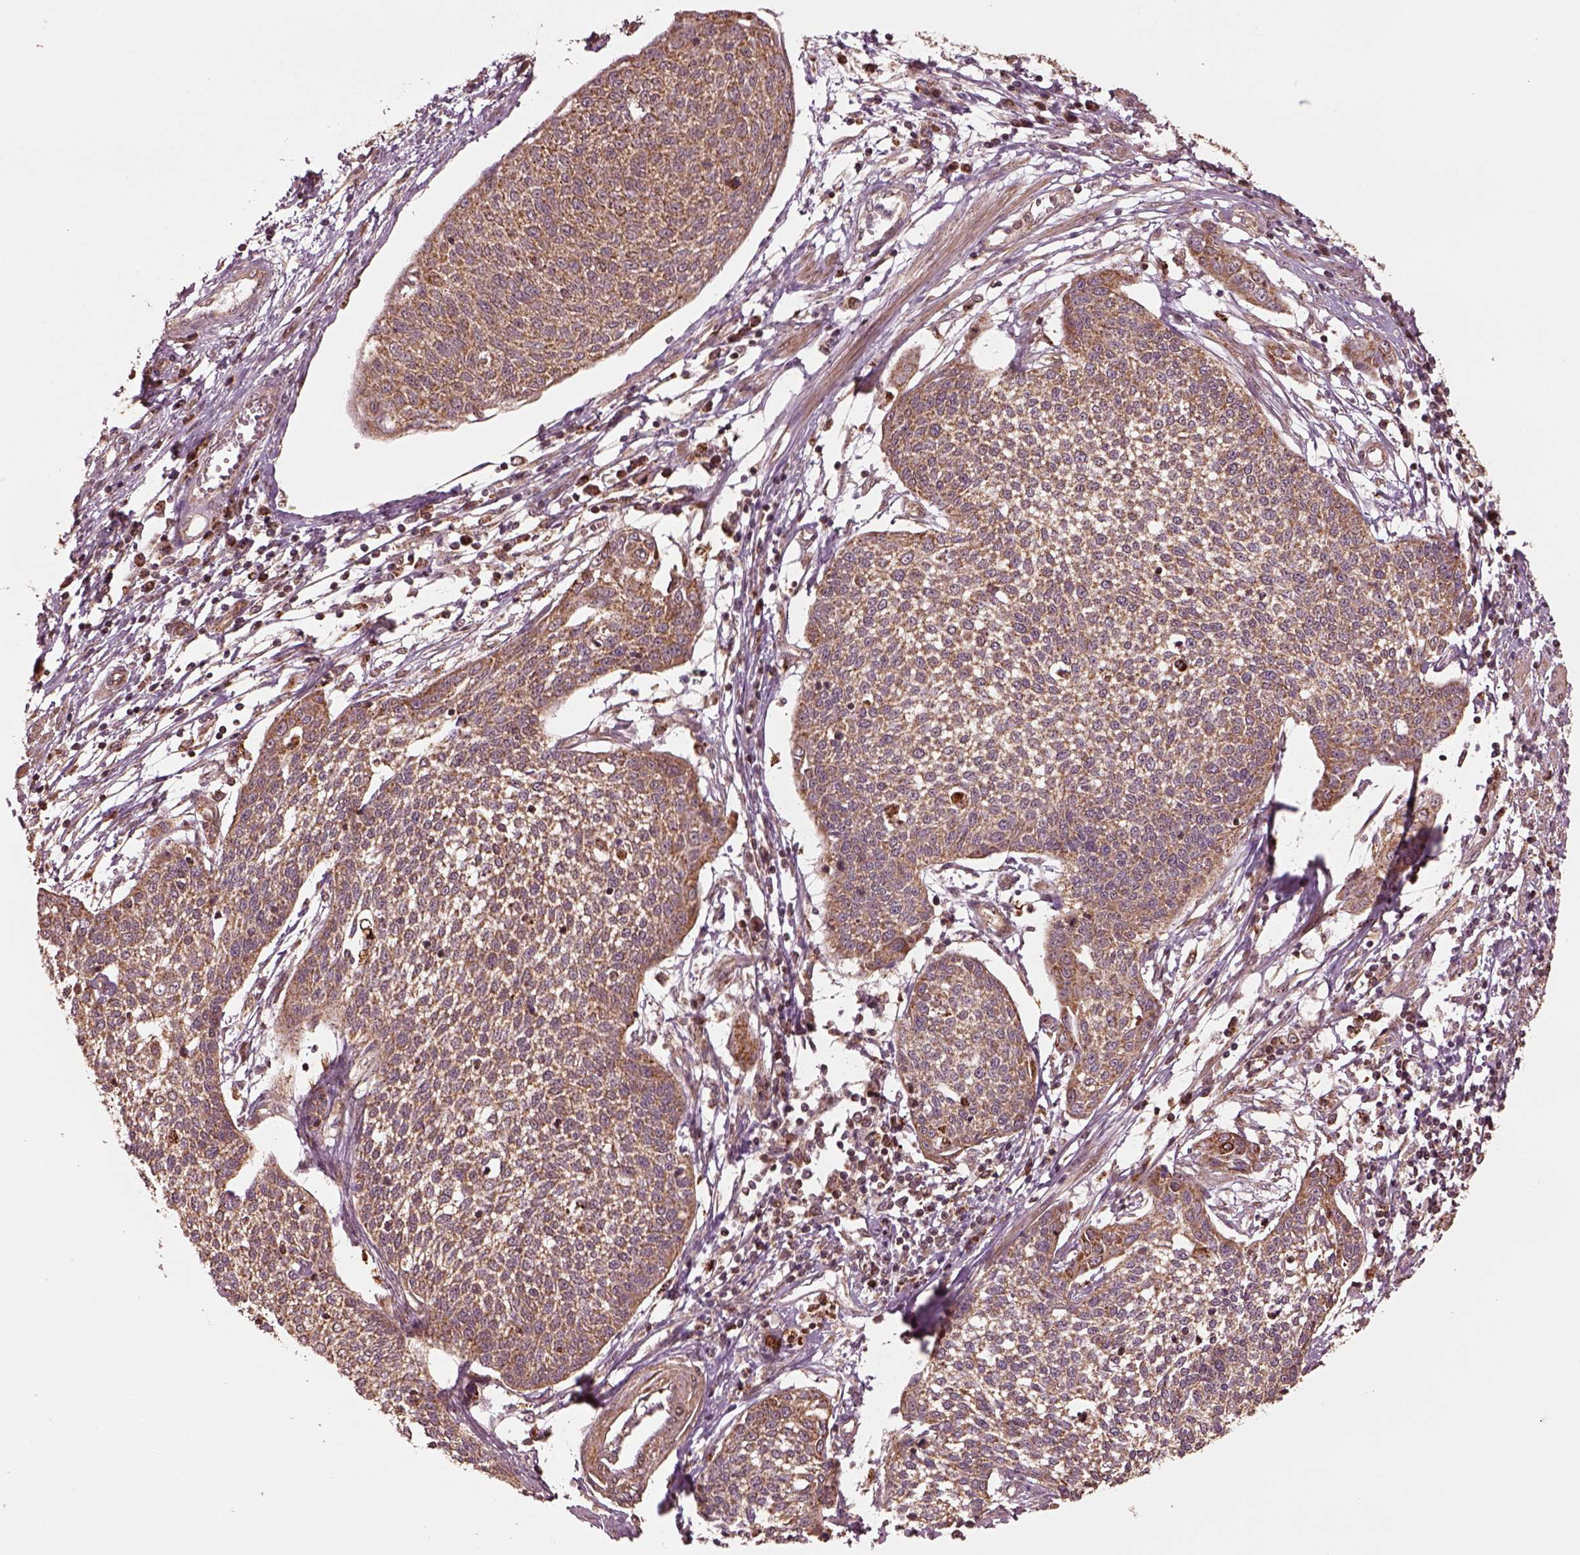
{"staining": {"intensity": "moderate", "quantity": ">75%", "location": "cytoplasmic/membranous"}, "tissue": "cervical cancer", "cell_type": "Tumor cells", "image_type": "cancer", "snomed": [{"axis": "morphology", "description": "Squamous cell carcinoma, NOS"}, {"axis": "topography", "description": "Cervix"}], "caption": "IHC of human squamous cell carcinoma (cervical) shows medium levels of moderate cytoplasmic/membranous staining in approximately >75% of tumor cells. Nuclei are stained in blue.", "gene": "SEL1L3", "patient": {"sex": "female", "age": 34}}